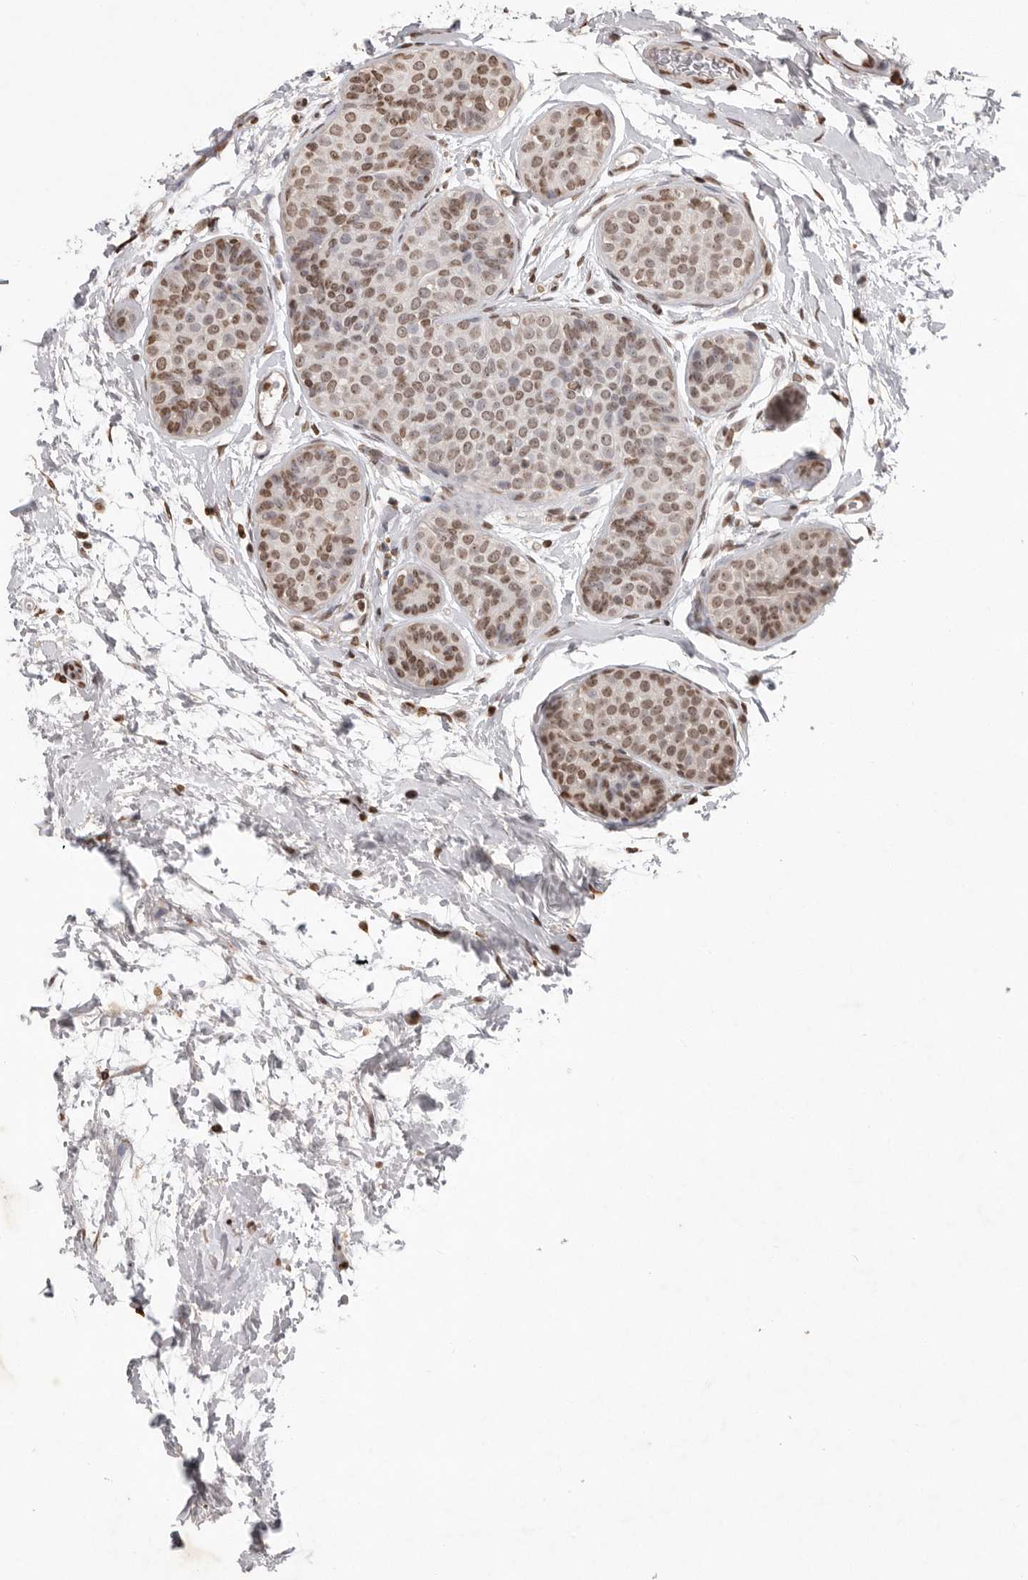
{"staining": {"intensity": "moderate", "quantity": ">75%", "location": "nuclear"}, "tissue": "breast cancer", "cell_type": "Tumor cells", "image_type": "cancer", "snomed": [{"axis": "morphology", "description": "Lobular carcinoma, in situ"}, {"axis": "morphology", "description": "Lobular carcinoma"}, {"axis": "topography", "description": "Breast"}], "caption": "This is a photomicrograph of immunohistochemistry staining of breast cancer (lobular carcinoma), which shows moderate positivity in the nuclear of tumor cells.", "gene": "WDR45", "patient": {"sex": "female", "age": 41}}